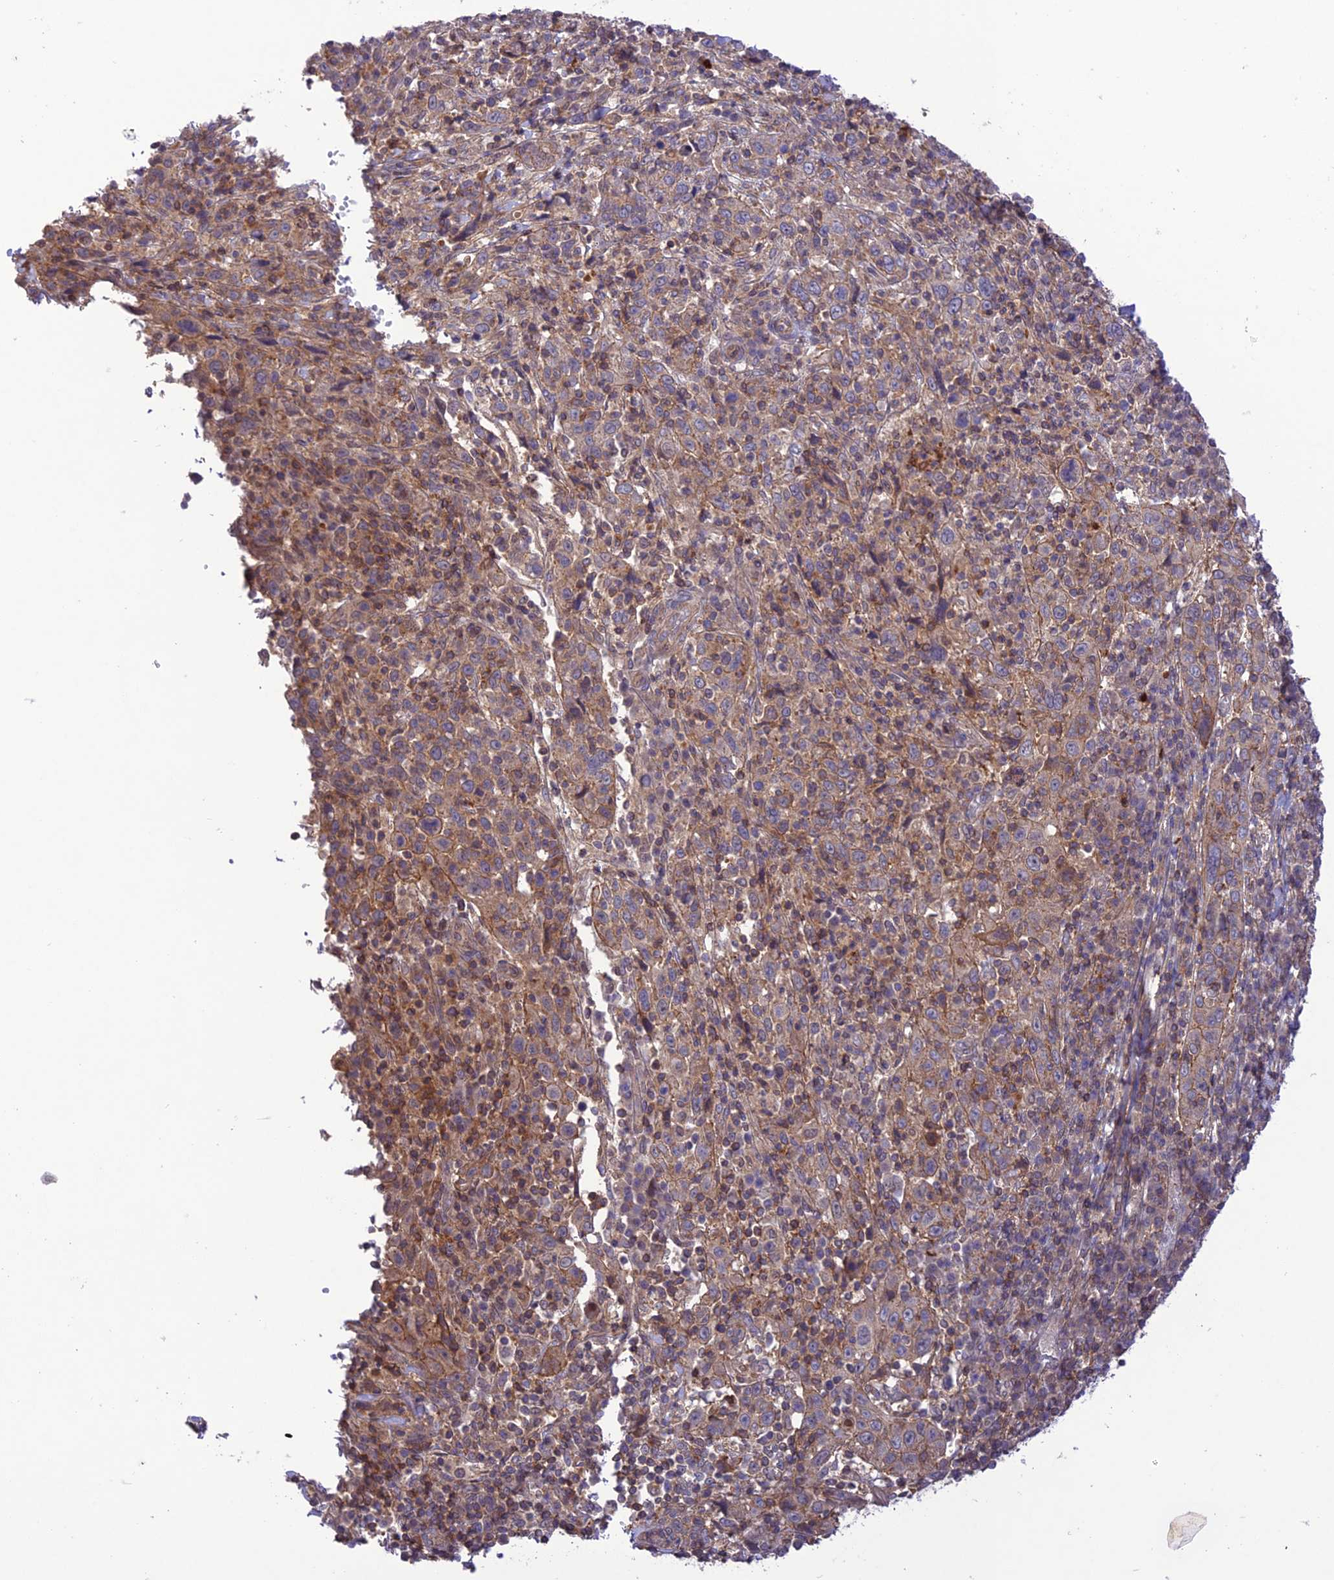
{"staining": {"intensity": "weak", "quantity": "25%-75%", "location": "cytoplasmic/membranous"}, "tissue": "cervical cancer", "cell_type": "Tumor cells", "image_type": "cancer", "snomed": [{"axis": "morphology", "description": "Squamous cell carcinoma, NOS"}, {"axis": "topography", "description": "Cervix"}], "caption": "IHC photomicrograph of neoplastic tissue: cervical squamous cell carcinoma stained using immunohistochemistry (IHC) shows low levels of weak protein expression localized specifically in the cytoplasmic/membranous of tumor cells, appearing as a cytoplasmic/membranous brown color.", "gene": "FCHSD1", "patient": {"sex": "female", "age": 46}}